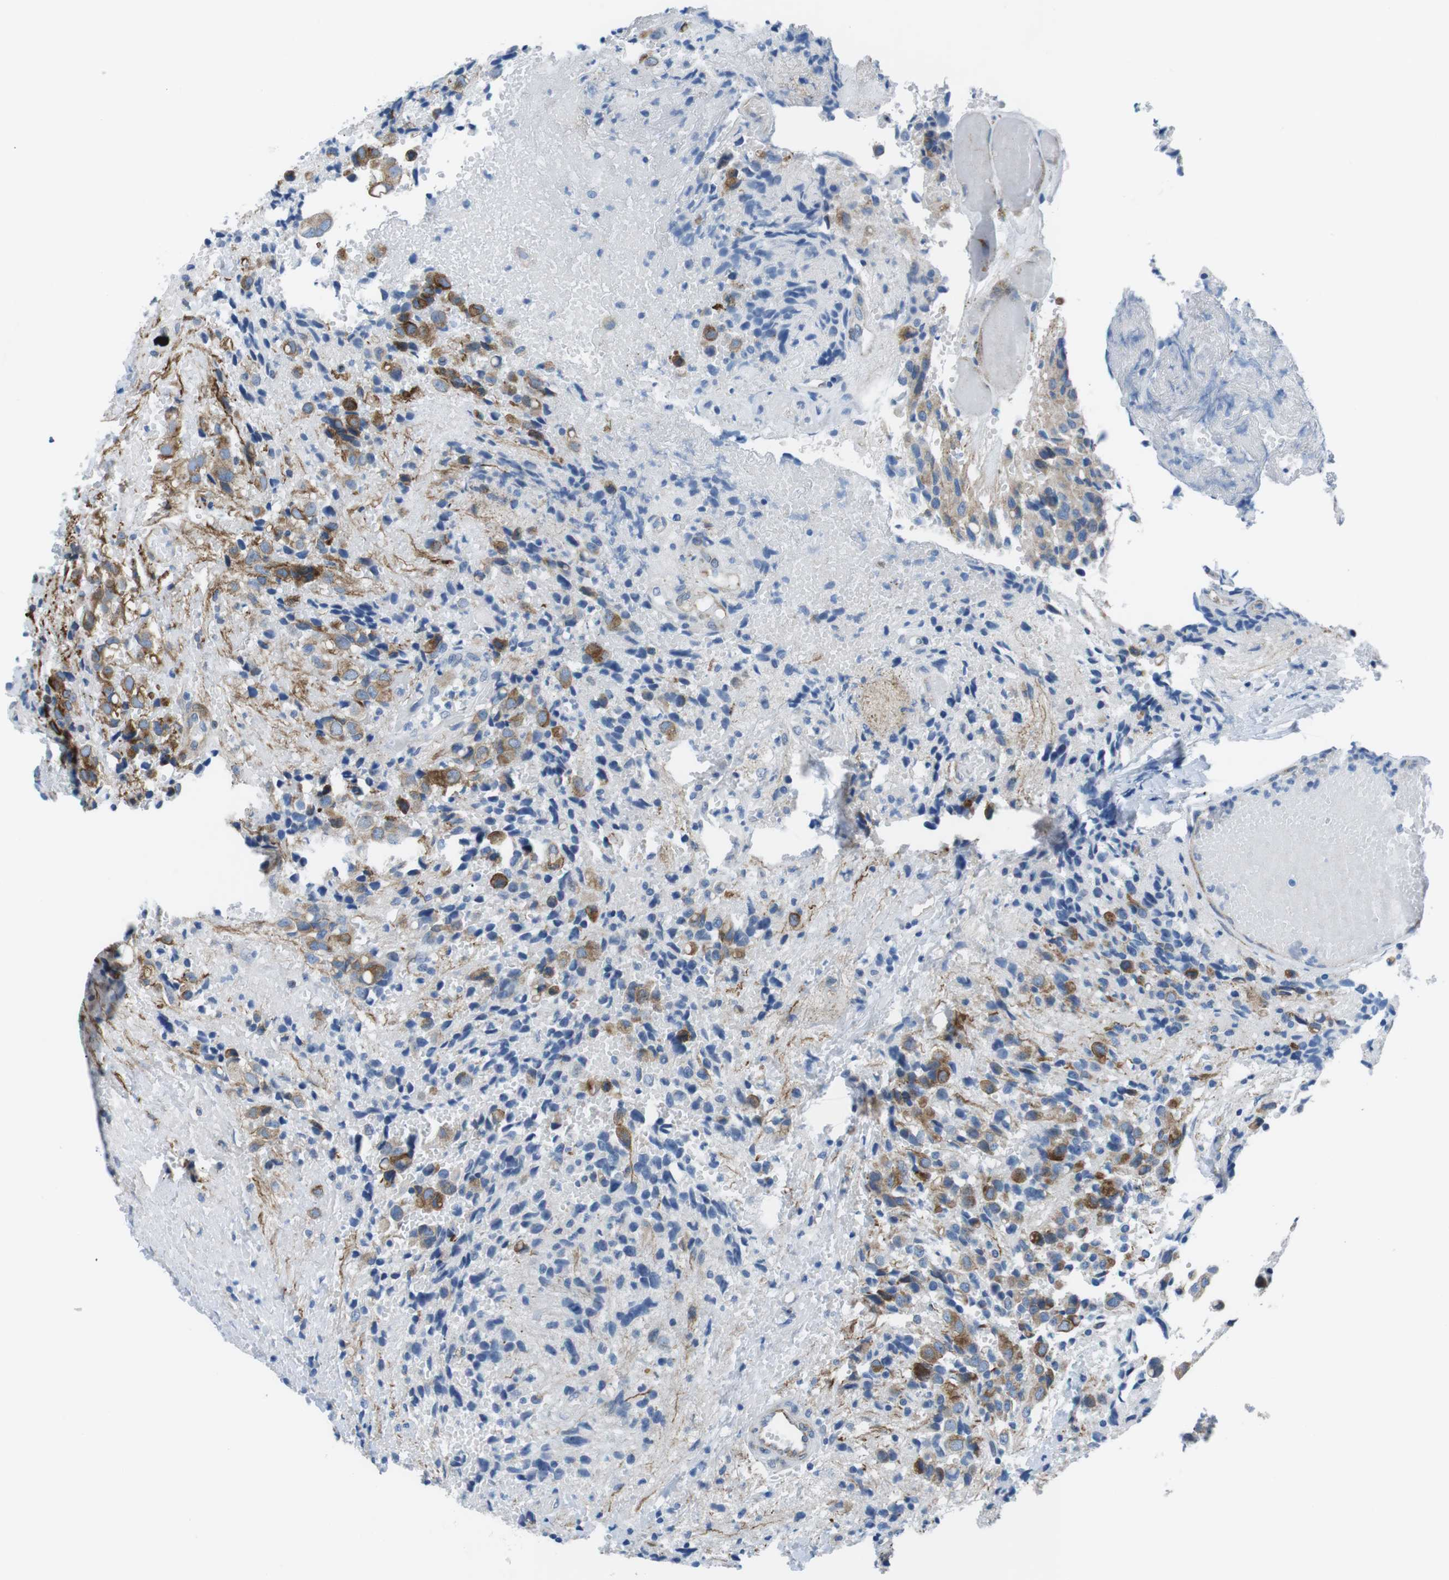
{"staining": {"intensity": "moderate", "quantity": "25%-75%", "location": "cytoplasmic/membranous"}, "tissue": "glioma", "cell_type": "Tumor cells", "image_type": "cancer", "snomed": [{"axis": "morphology", "description": "Glioma, malignant, High grade"}, {"axis": "topography", "description": "Brain"}], "caption": "DAB (3,3'-diaminobenzidine) immunohistochemical staining of human malignant high-grade glioma demonstrates moderate cytoplasmic/membranous protein expression in approximately 25%-75% of tumor cells.", "gene": "MUC2", "patient": {"sex": "male", "age": 32}}